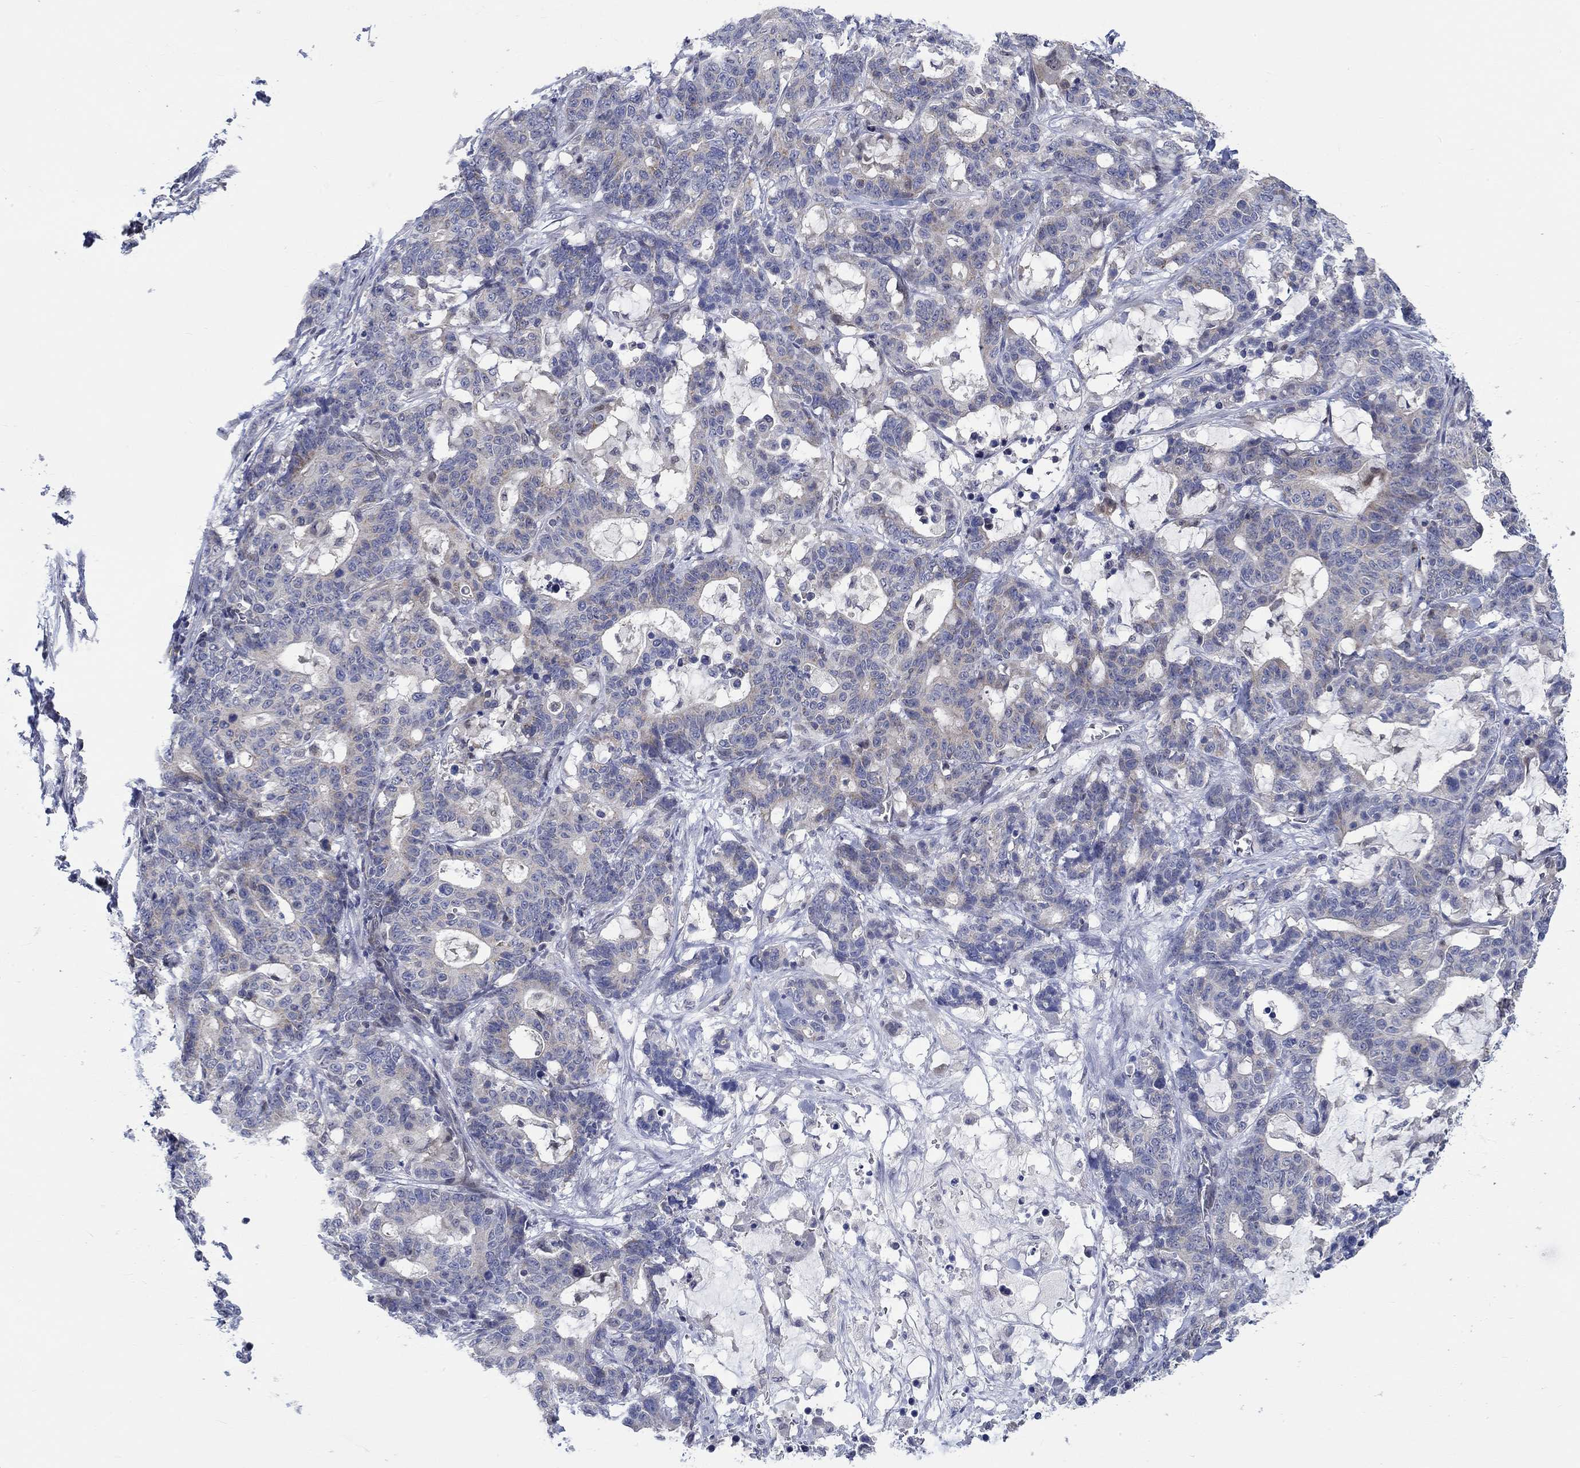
{"staining": {"intensity": "weak", "quantity": "<25%", "location": "cytoplasmic/membranous"}, "tissue": "stomach cancer", "cell_type": "Tumor cells", "image_type": "cancer", "snomed": [{"axis": "morphology", "description": "Normal tissue, NOS"}, {"axis": "morphology", "description": "Adenocarcinoma, NOS"}, {"axis": "topography", "description": "Stomach"}], "caption": "This micrograph is of stomach cancer (adenocarcinoma) stained with immunohistochemistry to label a protein in brown with the nuclei are counter-stained blue. There is no expression in tumor cells. (DAB immunohistochemistry (IHC) visualized using brightfield microscopy, high magnification).", "gene": "WASF1", "patient": {"sex": "female", "age": 64}}